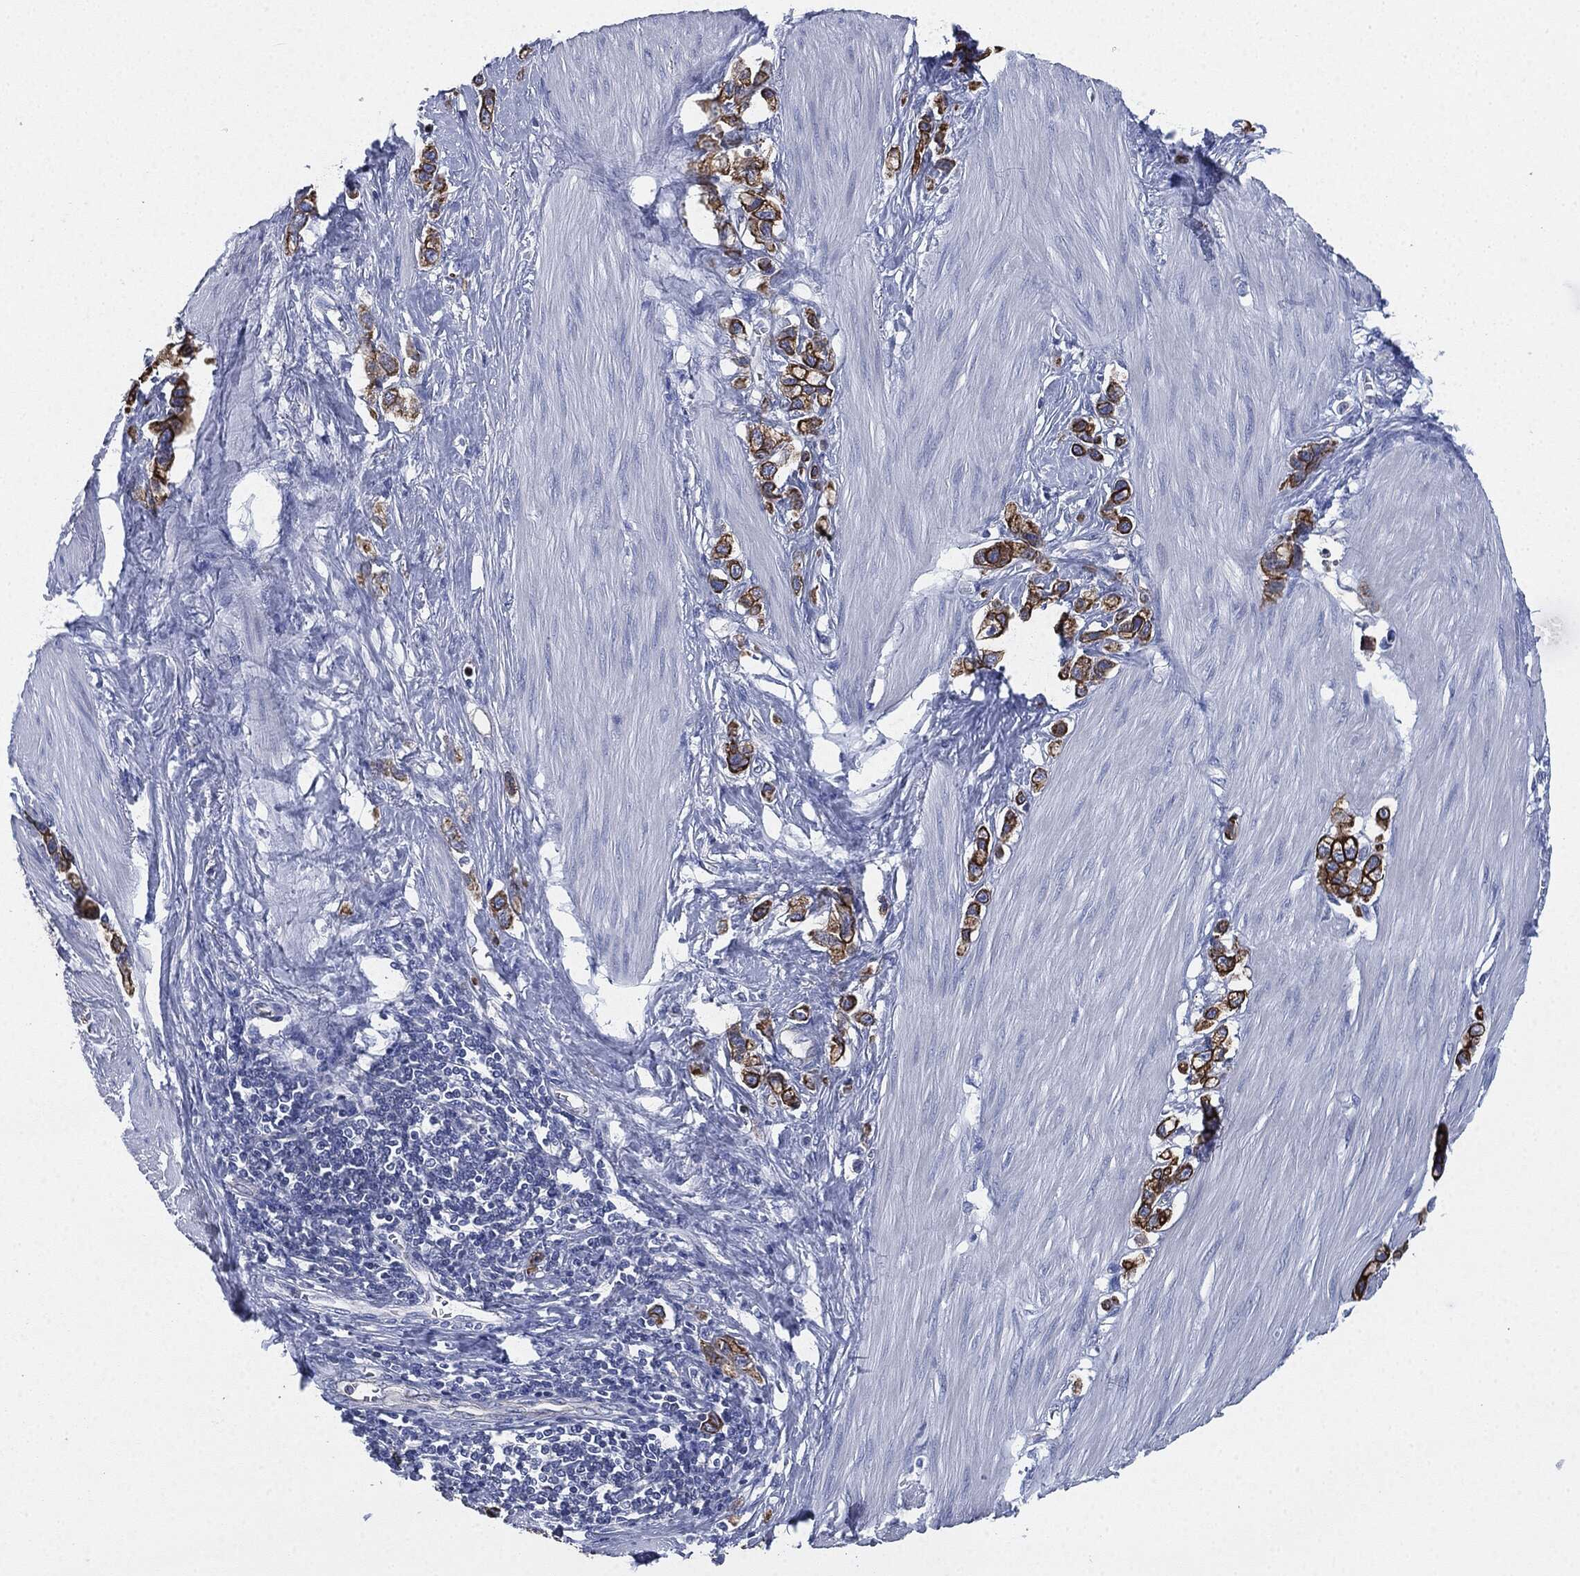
{"staining": {"intensity": "strong", "quantity": ">75%", "location": "cytoplasmic/membranous"}, "tissue": "stomach cancer", "cell_type": "Tumor cells", "image_type": "cancer", "snomed": [{"axis": "morphology", "description": "Normal tissue, NOS"}, {"axis": "morphology", "description": "Adenocarcinoma, NOS"}, {"axis": "morphology", "description": "Adenocarcinoma, High grade"}, {"axis": "topography", "description": "Stomach, upper"}, {"axis": "topography", "description": "Stomach"}], "caption": "An immunohistochemistry micrograph of tumor tissue is shown. Protein staining in brown labels strong cytoplasmic/membranous positivity in stomach cancer within tumor cells.", "gene": "SHROOM2", "patient": {"sex": "female", "age": 65}}